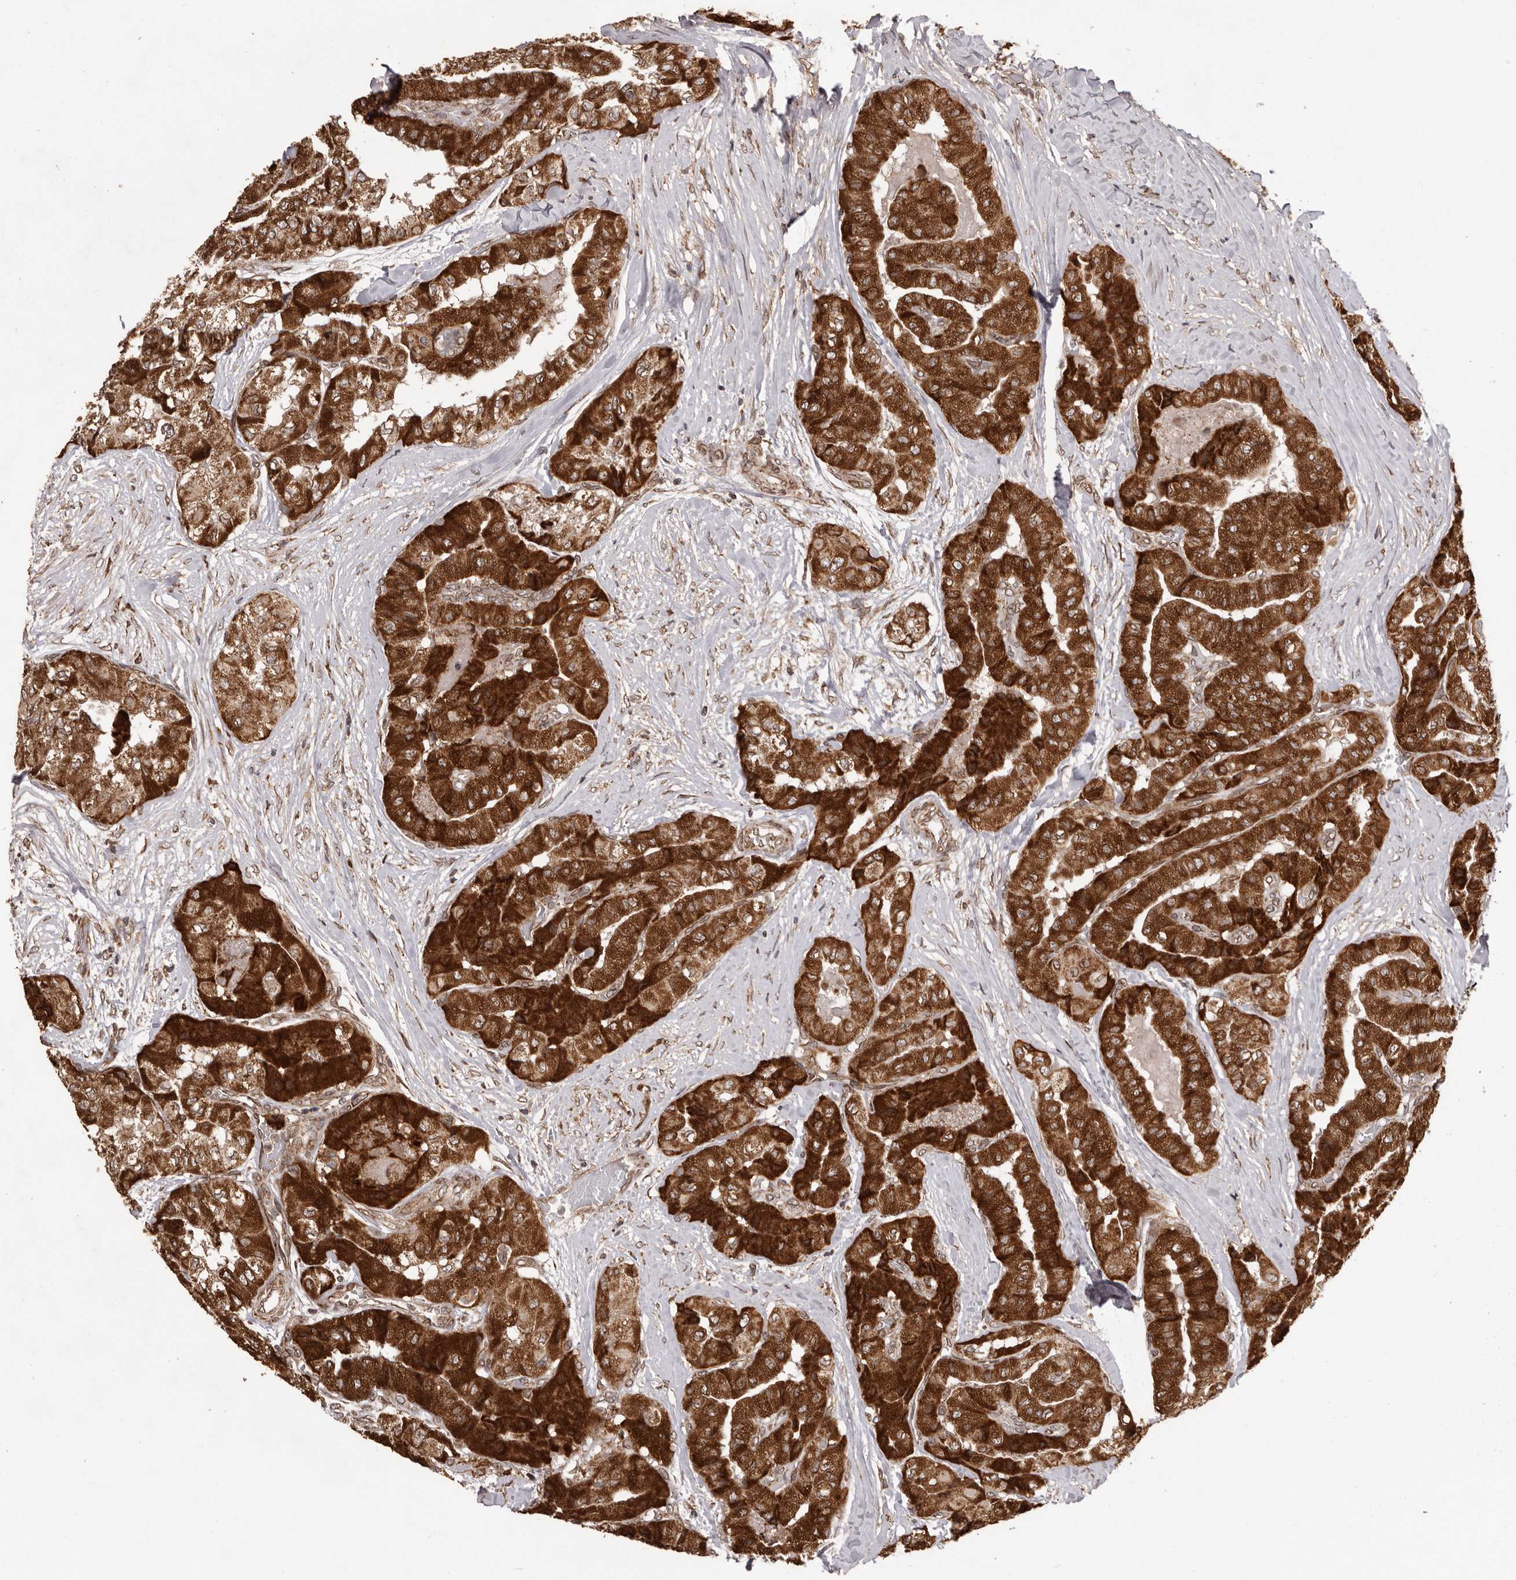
{"staining": {"intensity": "strong", "quantity": ">75%", "location": "cytoplasmic/membranous"}, "tissue": "thyroid cancer", "cell_type": "Tumor cells", "image_type": "cancer", "snomed": [{"axis": "morphology", "description": "Papillary adenocarcinoma, NOS"}, {"axis": "topography", "description": "Thyroid gland"}], "caption": "Thyroid papillary adenocarcinoma tissue reveals strong cytoplasmic/membranous expression in about >75% of tumor cells", "gene": "CHRM2", "patient": {"sex": "female", "age": 59}}